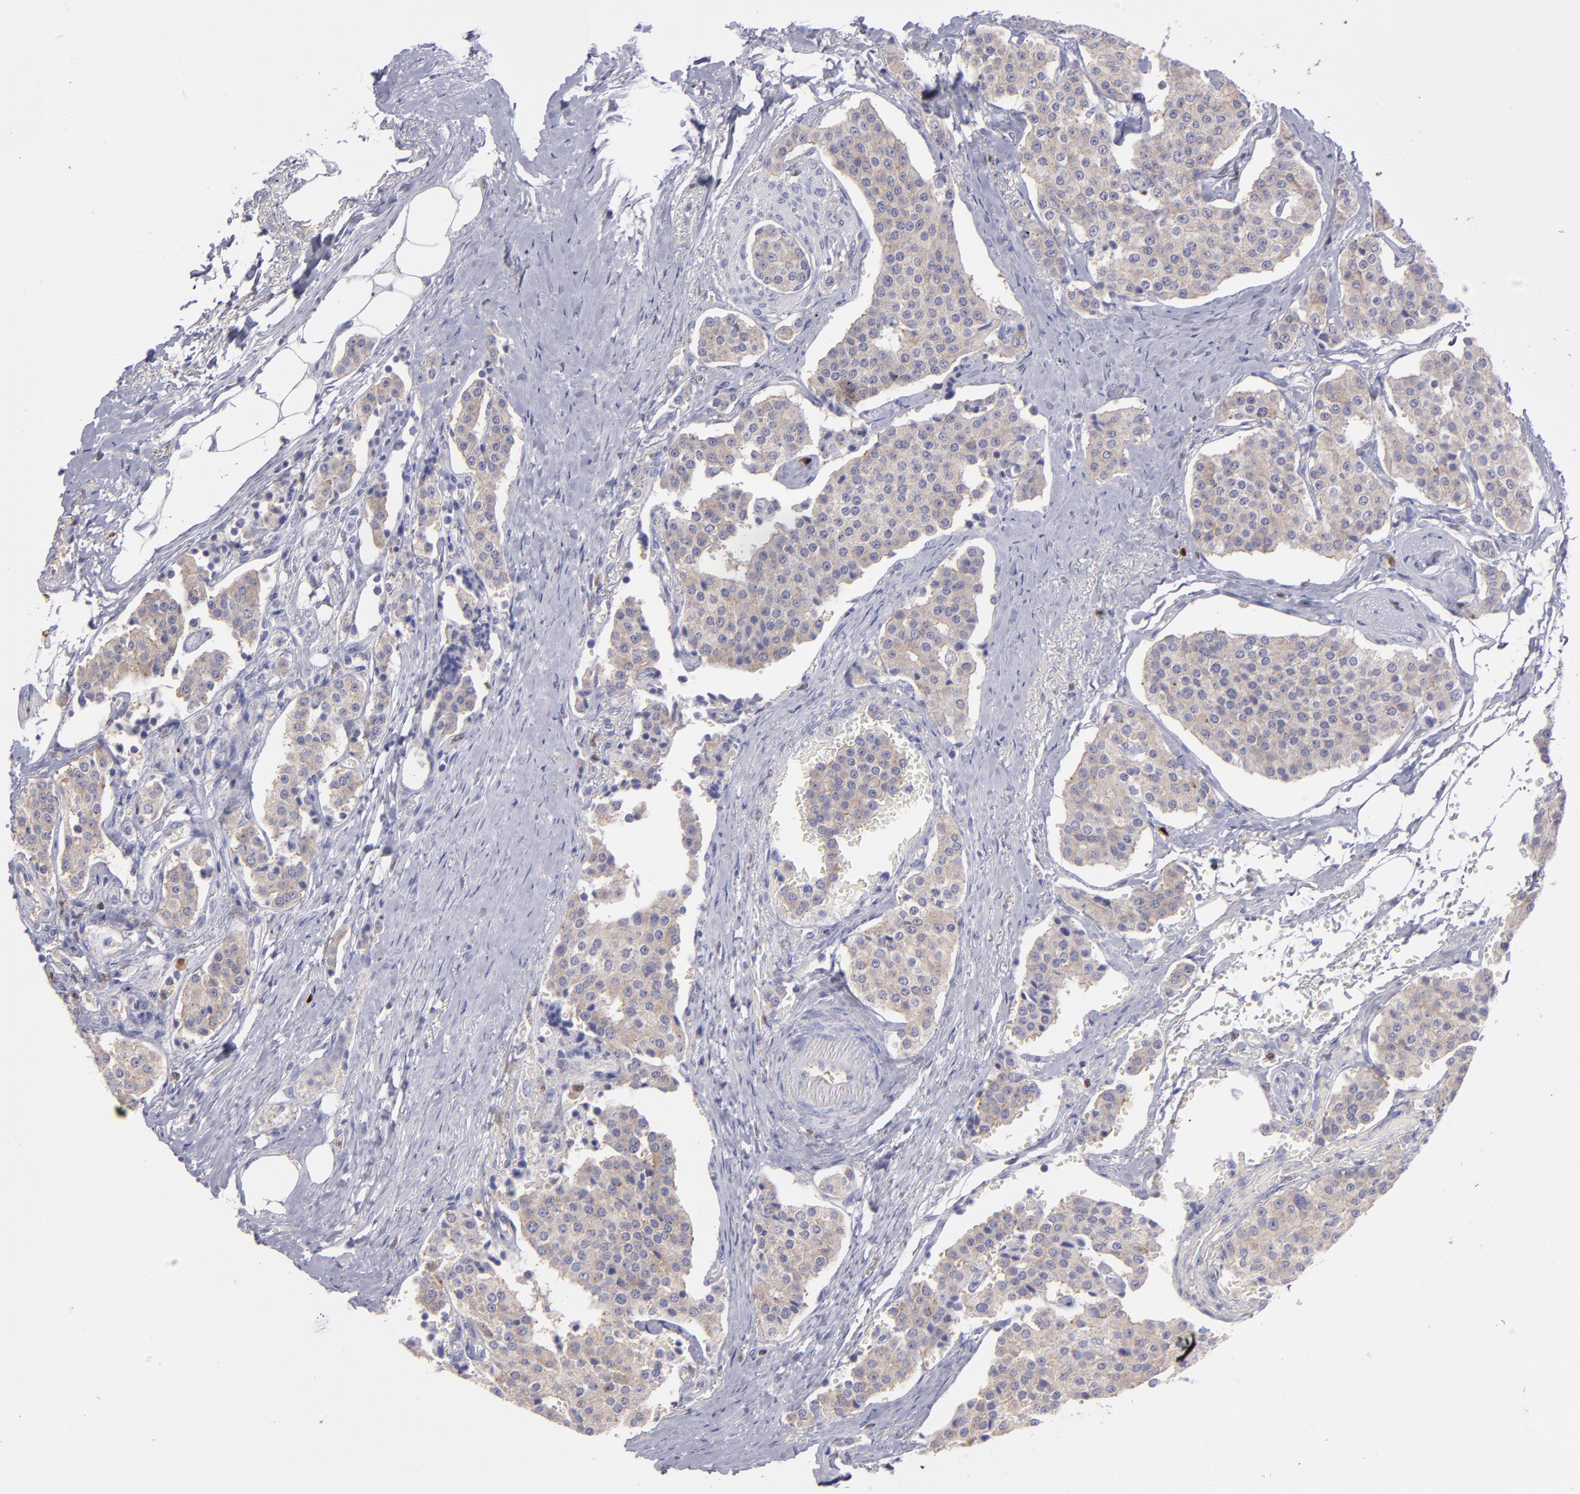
{"staining": {"intensity": "weak", "quantity": ">75%", "location": "cytoplasmic/membranous"}, "tissue": "carcinoid", "cell_type": "Tumor cells", "image_type": "cancer", "snomed": [{"axis": "morphology", "description": "Carcinoid, malignant, NOS"}, {"axis": "topography", "description": "Colon"}], "caption": "IHC (DAB (3,3'-diaminobenzidine)) staining of carcinoid reveals weak cytoplasmic/membranous protein staining in approximately >75% of tumor cells.", "gene": "IRF8", "patient": {"sex": "female", "age": 61}}